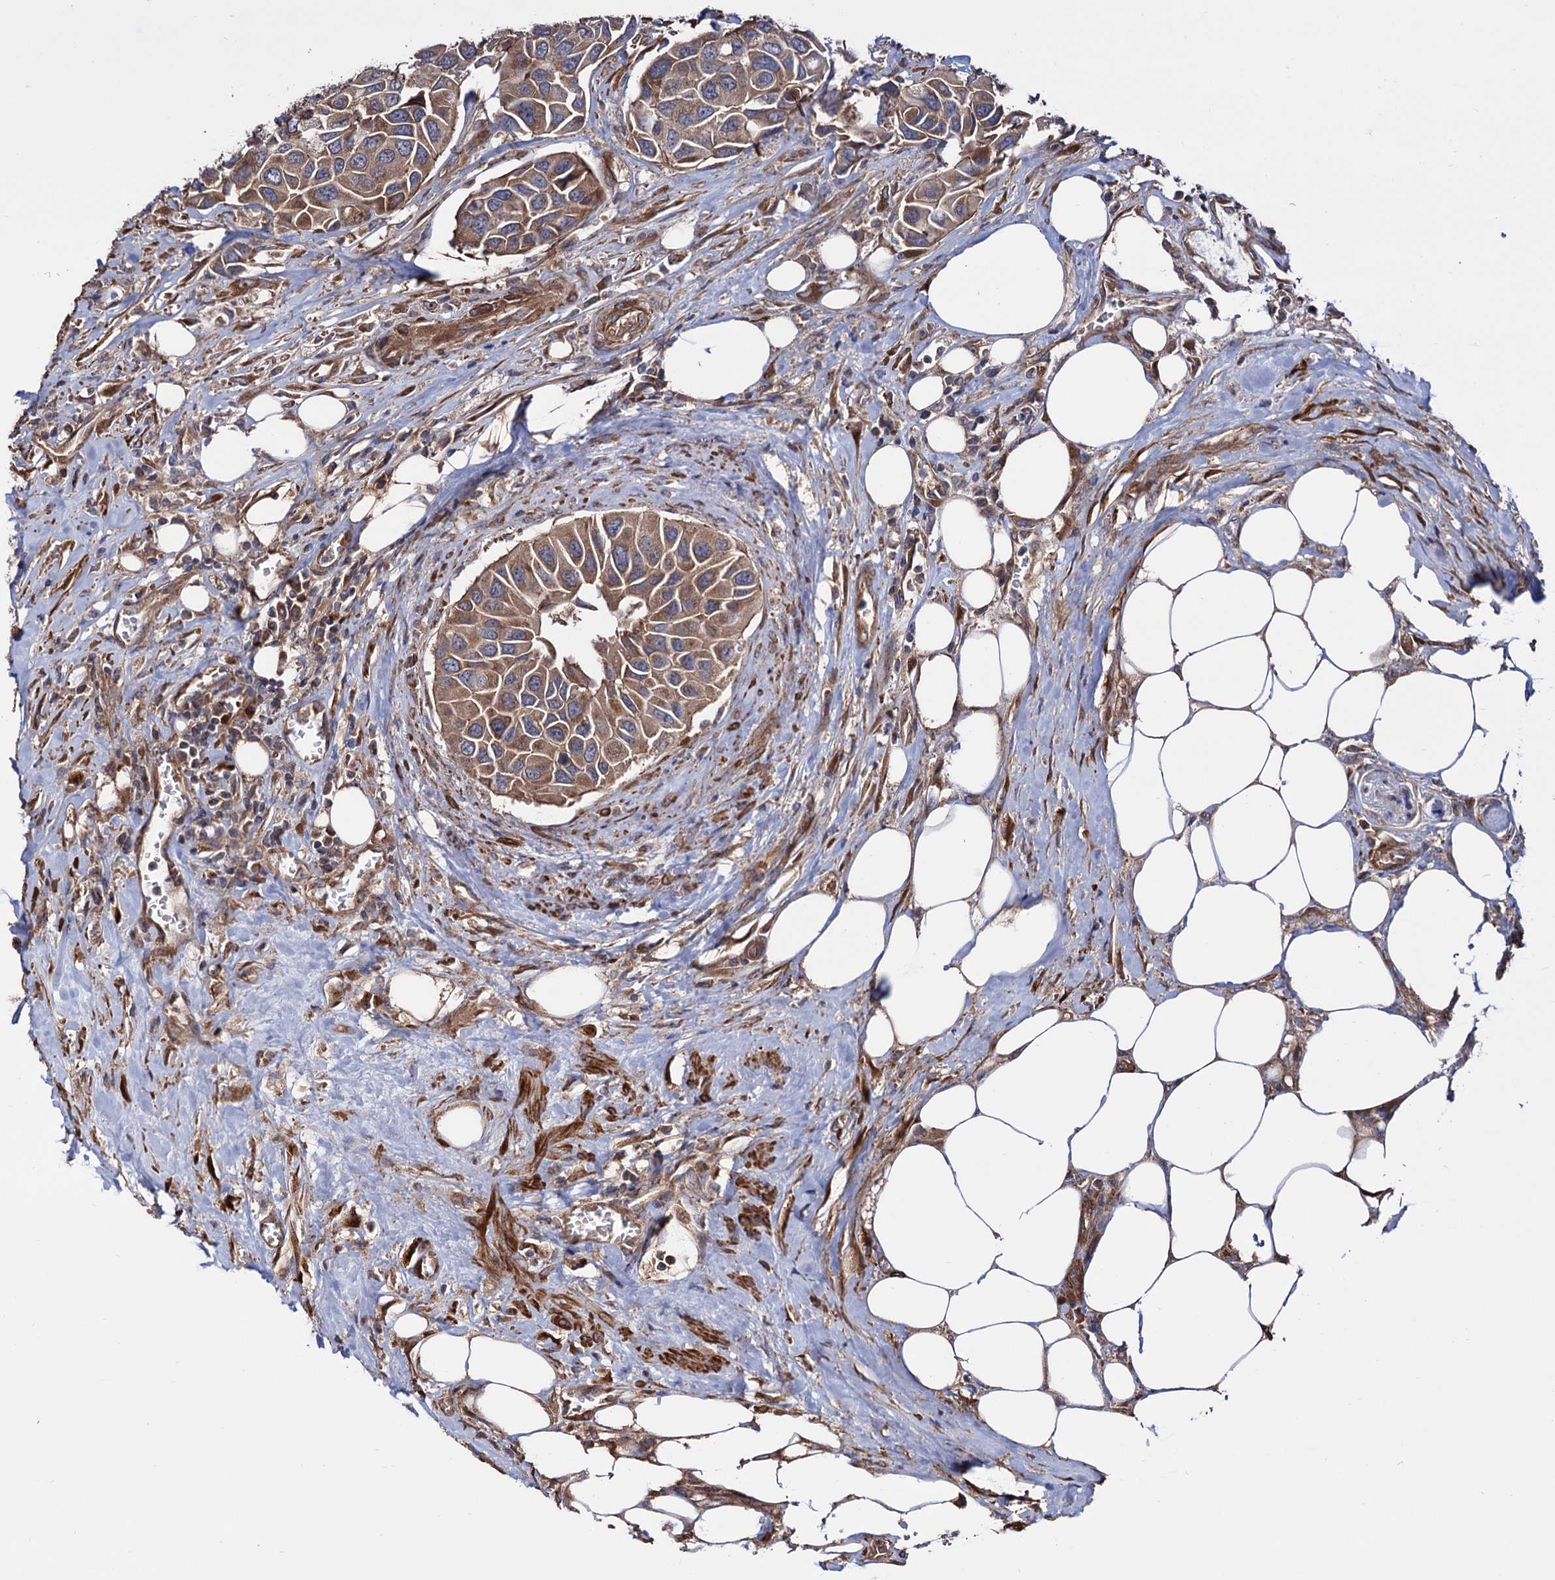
{"staining": {"intensity": "moderate", "quantity": ">75%", "location": "cytoplasmic/membranous"}, "tissue": "urothelial cancer", "cell_type": "Tumor cells", "image_type": "cancer", "snomed": [{"axis": "morphology", "description": "Urothelial carcinoma, High grade"}, {"axis": "topography", "description": "Urinary bladder"}], "caption": "DAB immunohistochemical staining of high-grade urothelial carcinoma demonstrates moderate cytoplasmic/membranous protein positivity in about >75% of tumor cells. Nuclei are stained in blue.", "gene": "FERMT2", "patient": {"sex": "male", "age": 74}}